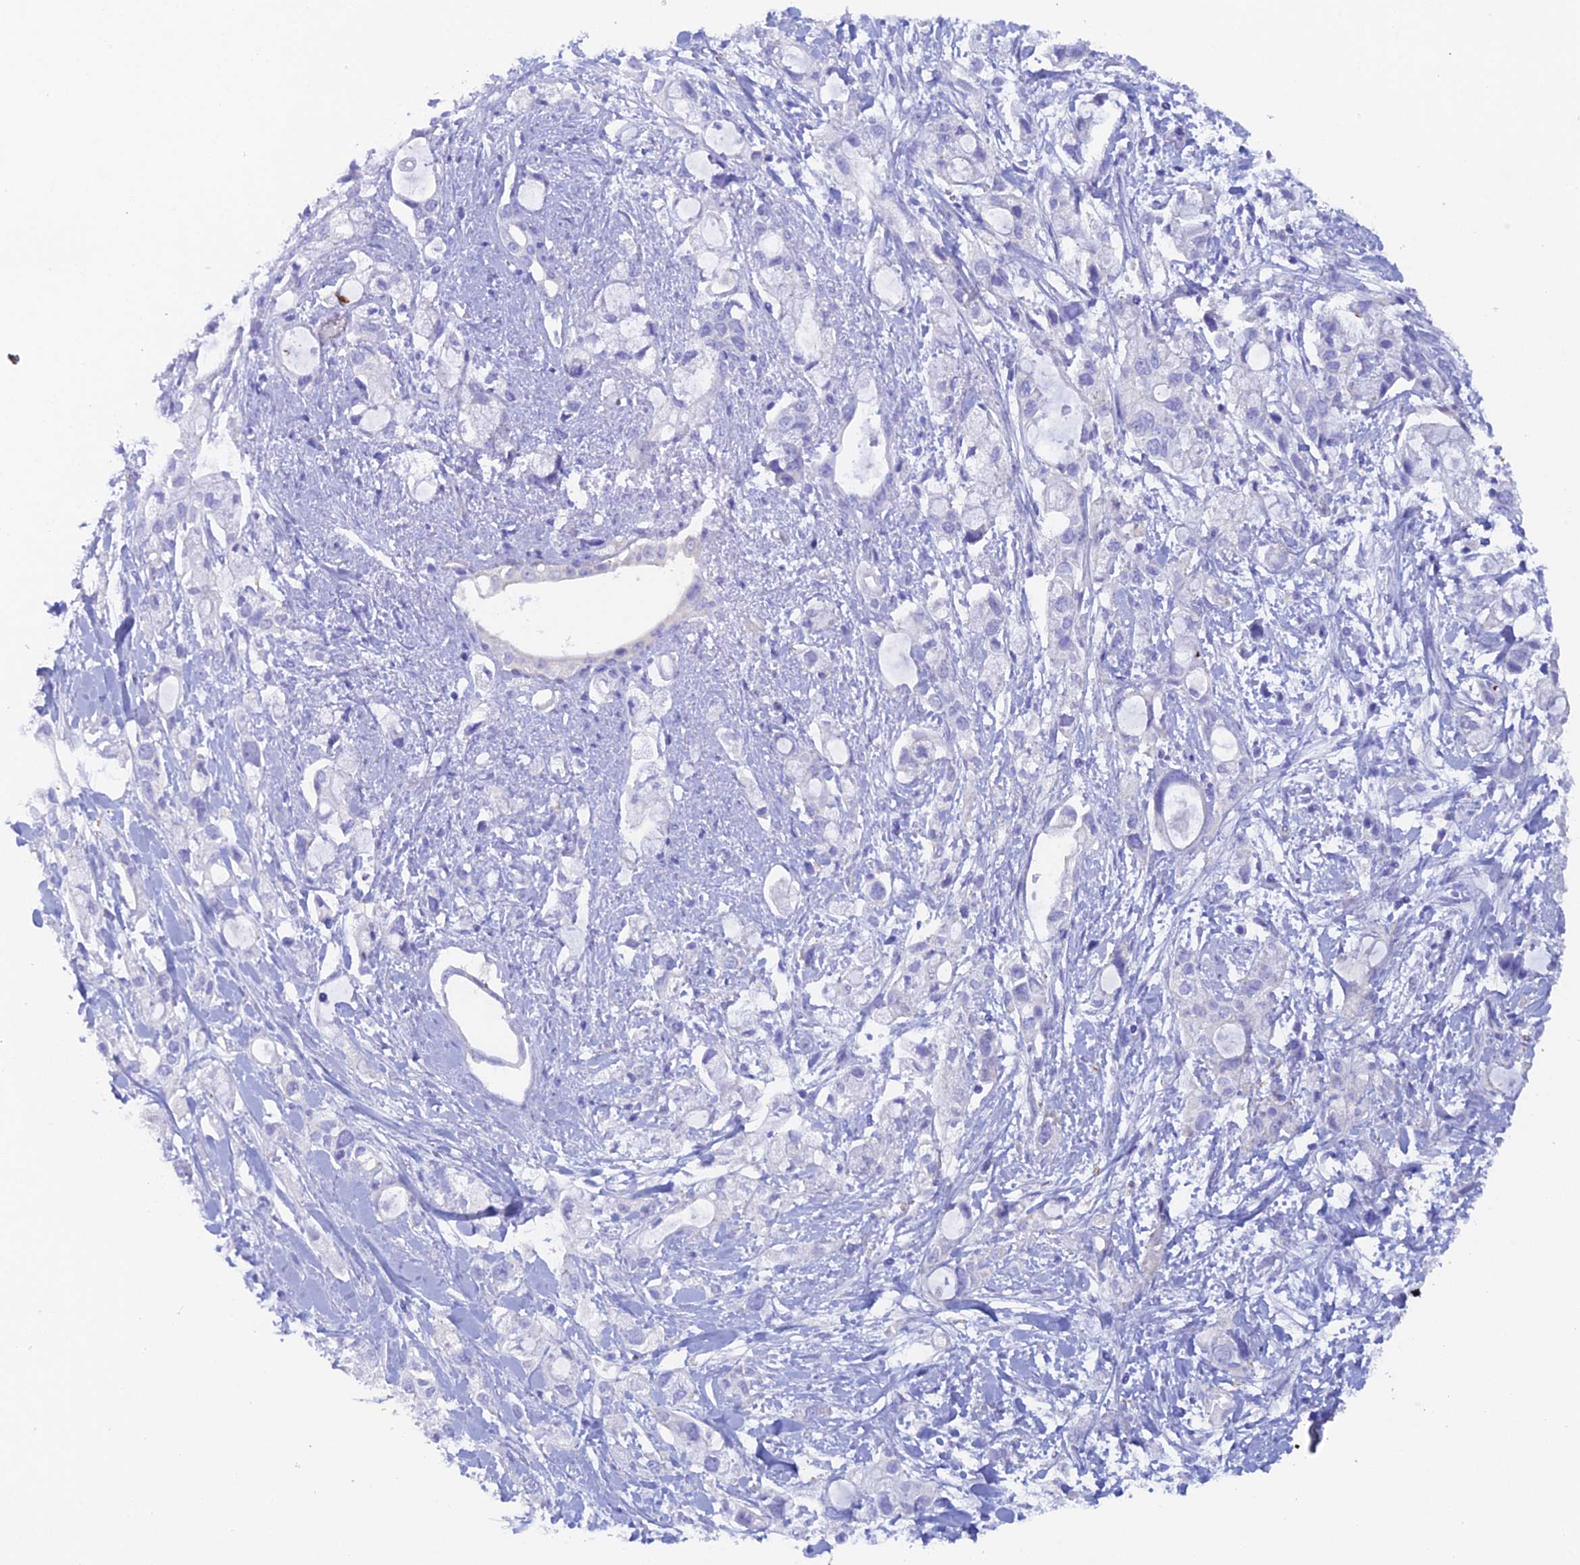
{"staining": {"intensity": "negative", "quantity": "none", "location": "none"}, "tissue": "pancreatic cancer", "cell_type": "Tumor cells", "image_type": "cancer", "snomed": [{"axis": "morphology", "description": "Adenocarcinoma, NOS"}, {"axis": "topography", "description": "Pancreas"}], "caption": "DAB (3,3'-diaminobenzidine) immunohistochemical staining of human pancreatic cancer exhibits no significant positivity in tumor cells. (Stains: DAB immunohistochemistry with hematoxylin counter stain, Microscopy: brightfield microscopy at high magnification).", "gene": "FZR1", "patient": {"sex": "female", "age": 56}}